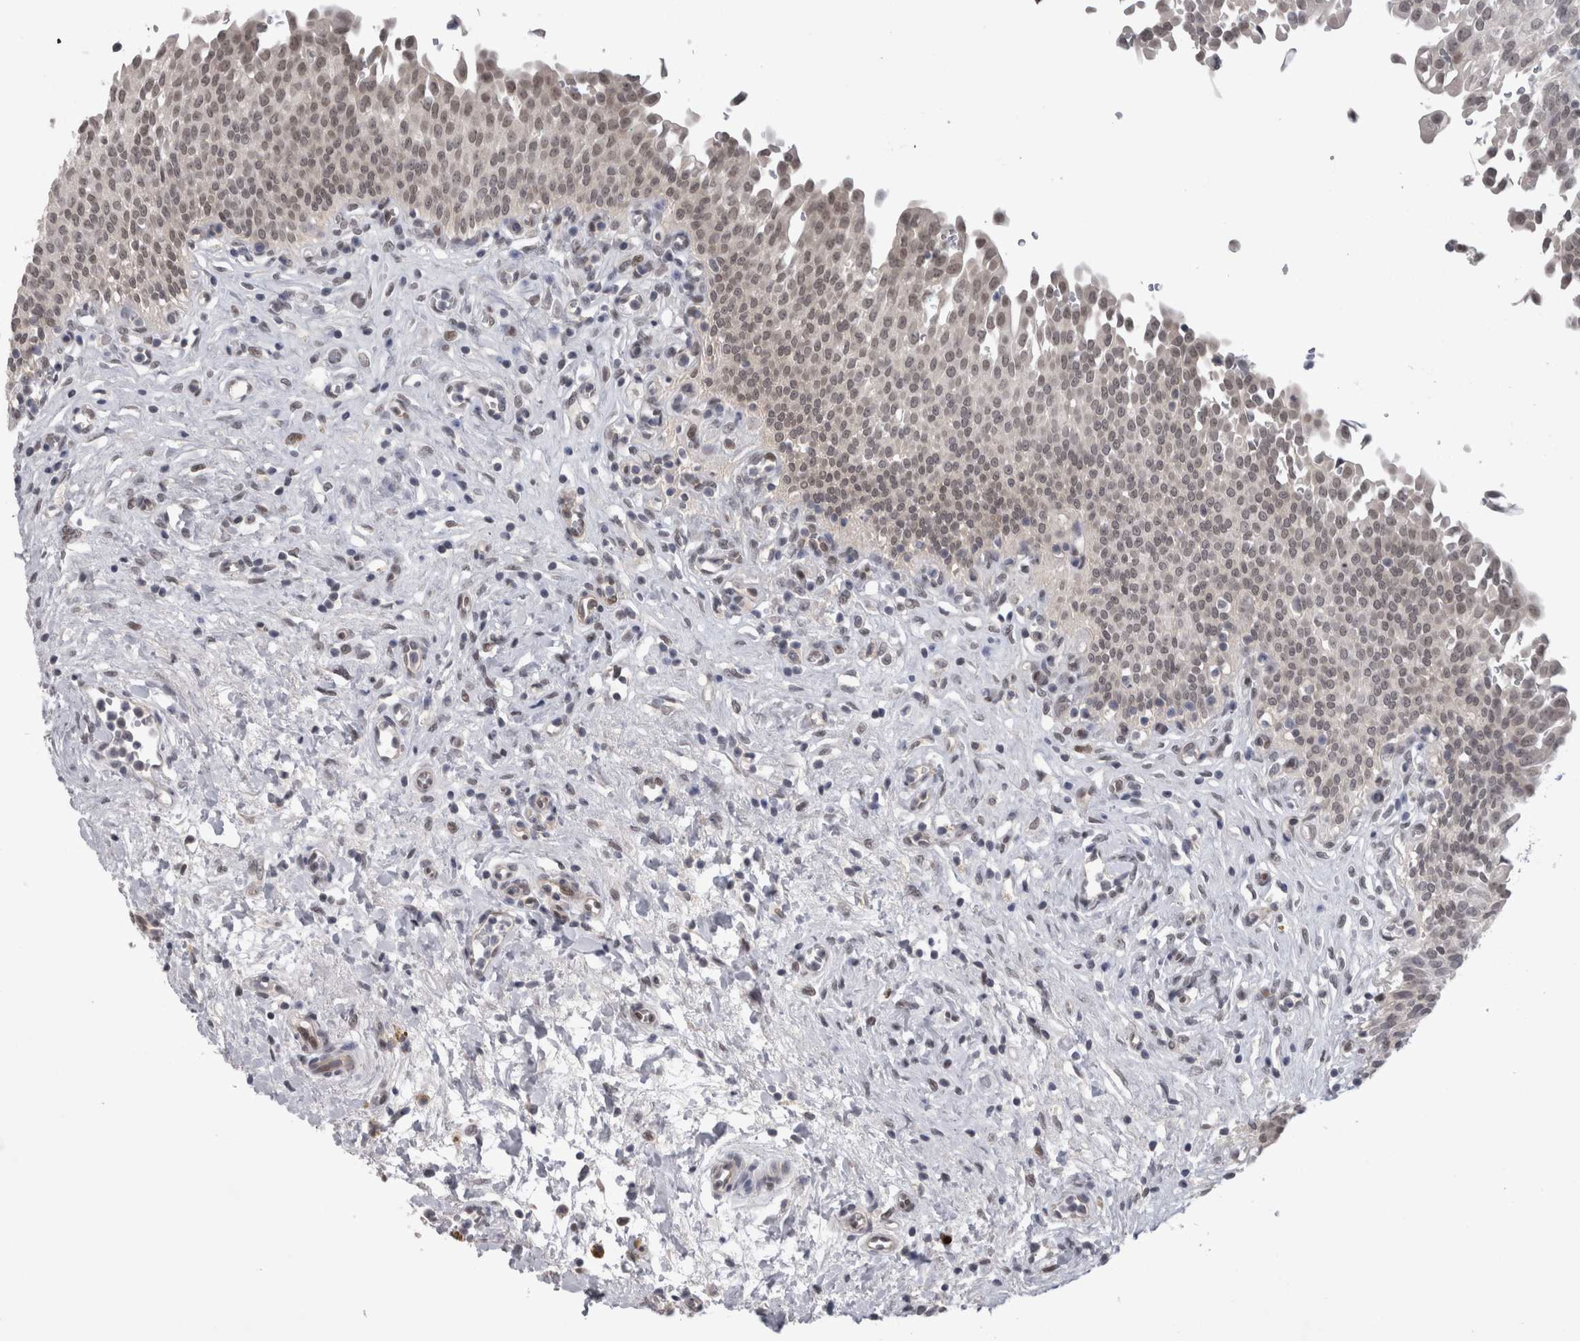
{"staining": {"intensity": "weak", "quantity": "25%-75%", "location": "nuclear"}, "tissue": "urinary bladder", "cell_type": "Urothelial cells", "image_type": "normal", "snomed": [{"axis": "morphology", "description": "Urothelial carcinoma, High grade"}, {"axis": "topography", "description": "Urinary bladder"}], "caption": "Urinary bladder stained for a protein exhibits weak nuclear positivity in urothelial cells. Nuclei are stained in blue.", "gene": "KIF18B", "patient": {"sex": "male", "age": 46}}